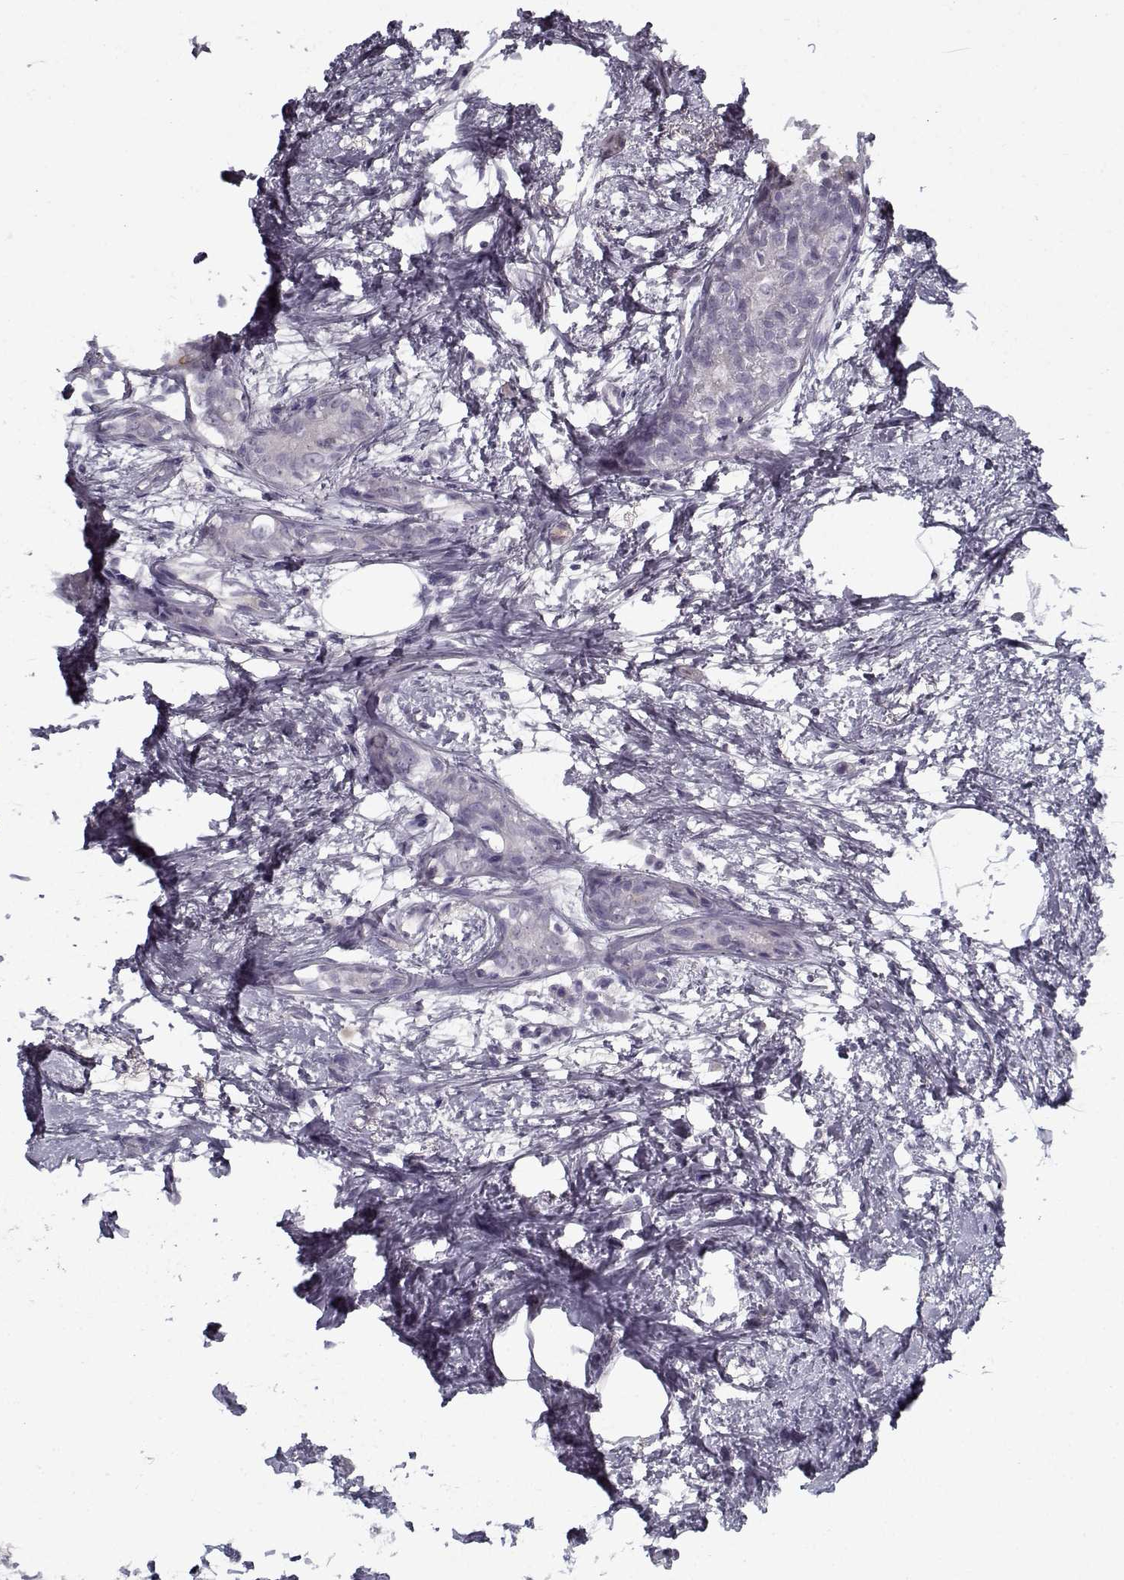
{"staining": {"intensity": "negative", "quantity": "none", "location": "none"}, "tissue": "breast cancer", "cell_type": "Tumor cells", "image_type": "cancer", "snomed": [{"axis": "morphology", "description": "Duct carcinoma"}, {"axis": "topography", "description": "Breast"}], "caption": "Breast cancer stained for a protein using immunohistochemistry (IHC) demonstrates no expression tumor cells.", "gene": "SPACA9", "patient": {"sex": "female", "age": 40}}